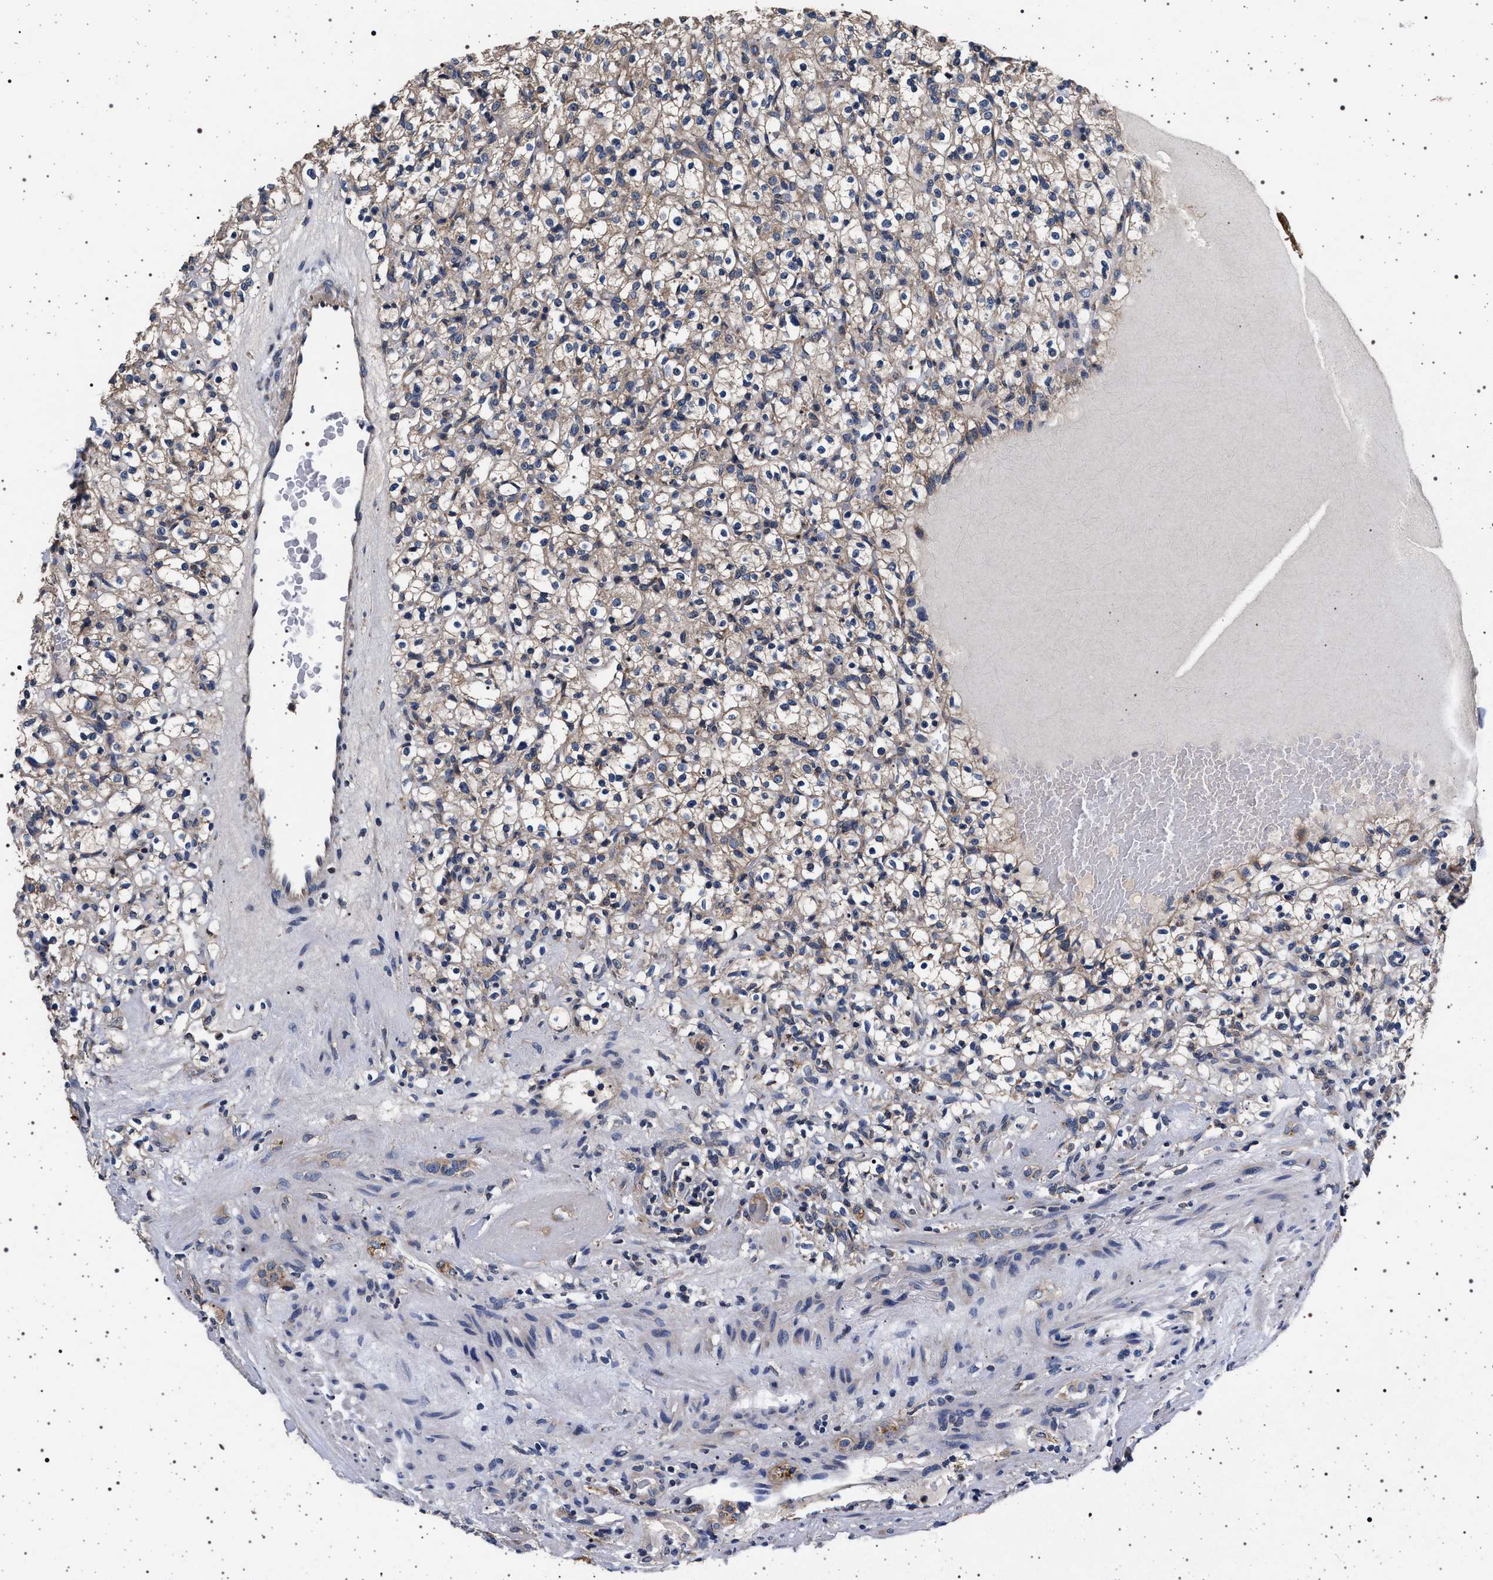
{"staining": {"intensity": "negative", "quantity": "none", "location": "none"}, "tissue": "renal cancer", "cell_type": "Tumor cells", "image_type": "cancer", "snomed": [{"axis": "morphology", "description": "Normal tissue, NOS"}, {"axis": "morphology", "description": "Adenocarcinoma, NOS"}, {"axis": "topography", "description": "Kidney"}], "caption": "IHC of renal adenocarcinoma displays no expression in tumor cells. (Brightfield microscopy of DAB immunohistochemistry (IHC) at high magnification).", "gene": "MAP3K2", "patient": {"sex": "female", "age": 72}}